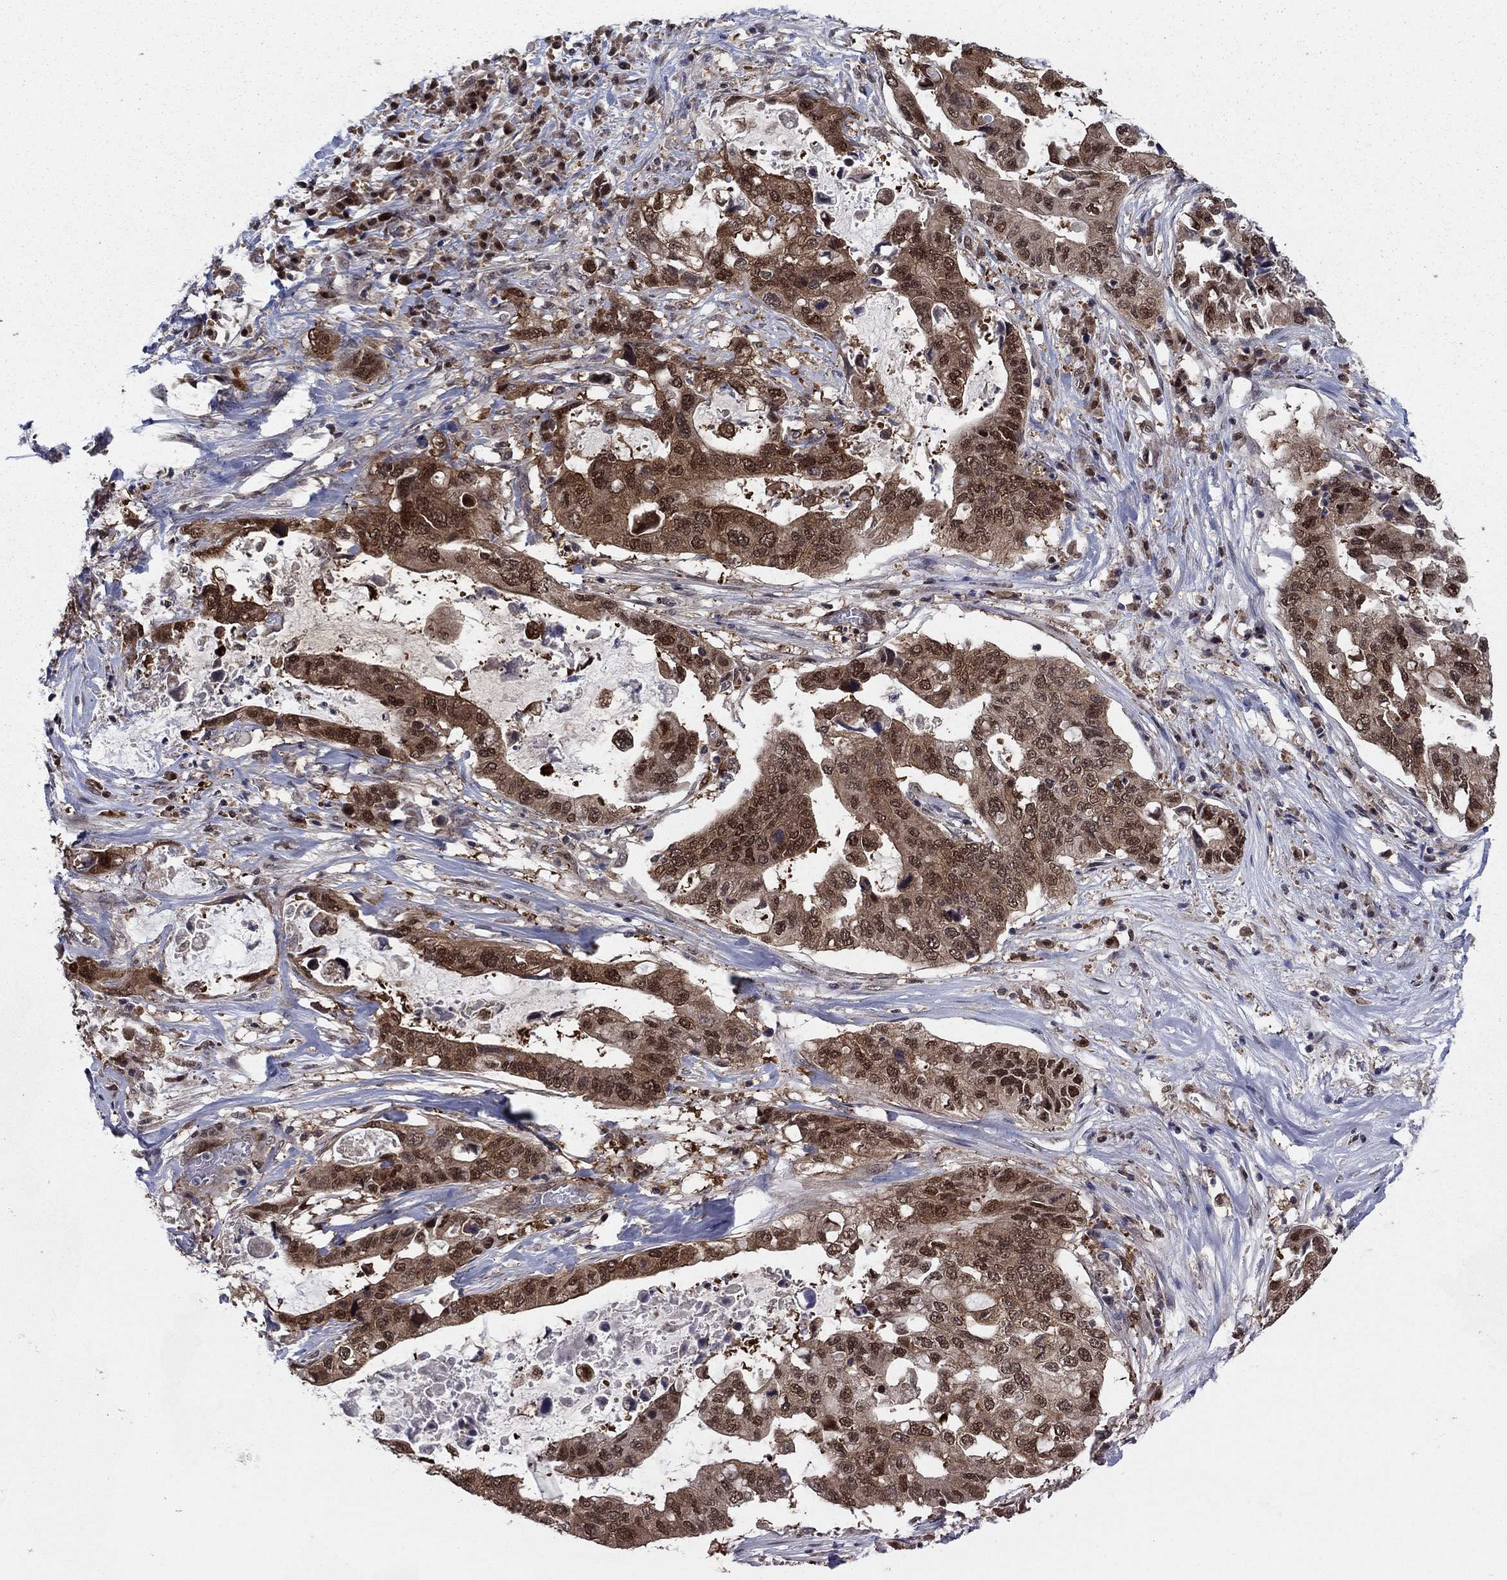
{"staining": {"intensity": "moderate", "quantity": ">75%", "location": "cytoplasmic/membranous"}, "tissue": "stomach cancer", "cell_type": "Tumor cells", "image_type": "cancer", "snomed": [{"axis": "morphology", "description": "Adenocarcinoma, NOS"}, {"axis": "topography", "description": "Stomach"}], "caption": "Protein expression analysis of human stomach cancer reveals moderate cytoplasmic/membranous expression in approximately >75% of tumor cells.", "gene": "FKBP4", "patient": {"sex": "male", "age": 54}}